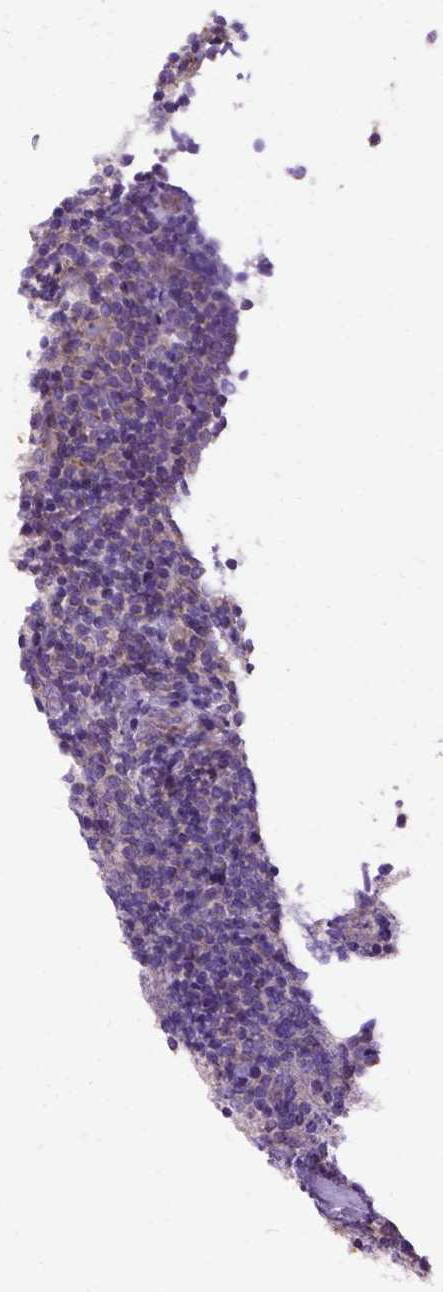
{"staining": {"intensity": "negative", "quantity": "none", "location": "none"}, "tissue": "lymphoma", "cell_type": "Tumor cells", "image_type": "cancer", "snomed": [{"axis": "morphology", "description": "Malignant lymphoma, non-Hodgkin's type, Low grade"}, {"axis": "topography", "description": "Lymph node"}], "caption": "This is a photomicrograph of immunohistochemistry (IHC) staining of malignant lymphoma, non-Hodgkin's type (low-grade), which shows no expression in tumor cells.", "gene": "CFAP54", "patient": {"sex": "female", "age": 56}}